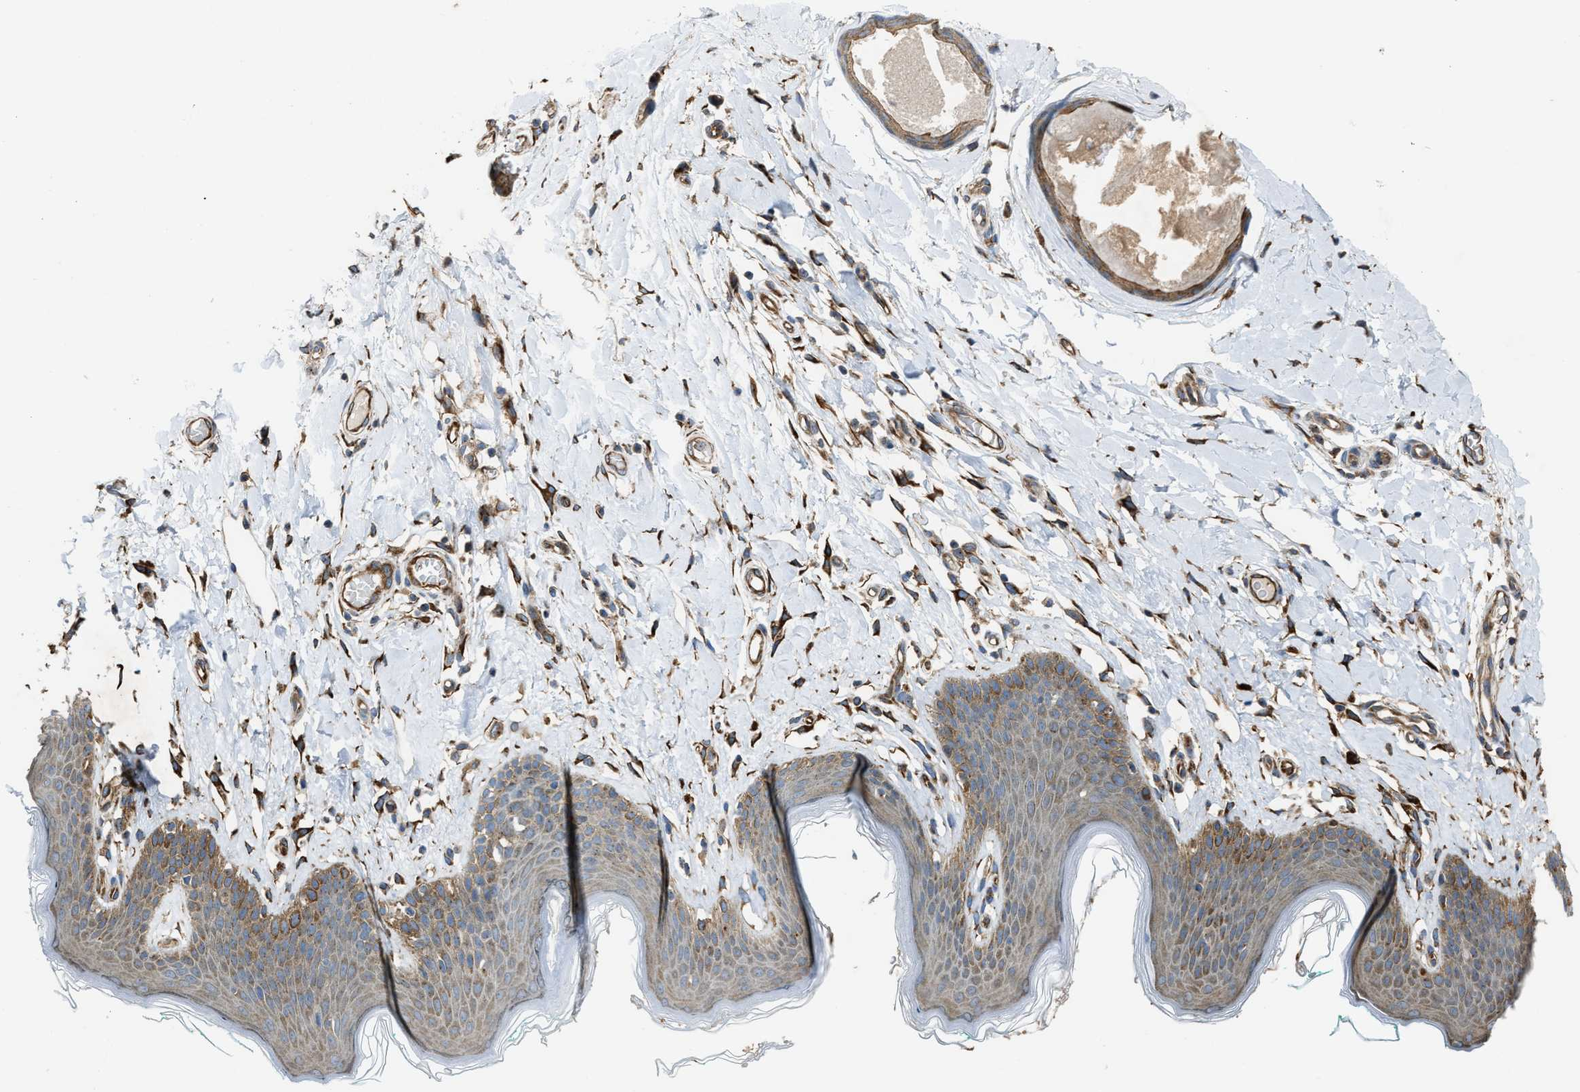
{"staining": {"intensity": "moderate", "quantity": ">75%", "location": "cytoplasmic/membranous"}, "tissue": "skin", "cell_type": "Epidermal cells", "image_type": "normal", "snomed": [{"axis": "morphology", "description": "Normal tissue, NOS"}, {"axis": "topography", "description": "Vulva"}], "caption": "Skin stained for a protein (brown) shows moderate cytoplasmic/membranous positive positivity in approximately >75% of epidermal cells.", "gene": "TRPC1", "patient": {"sex": "female", "age": 66}}